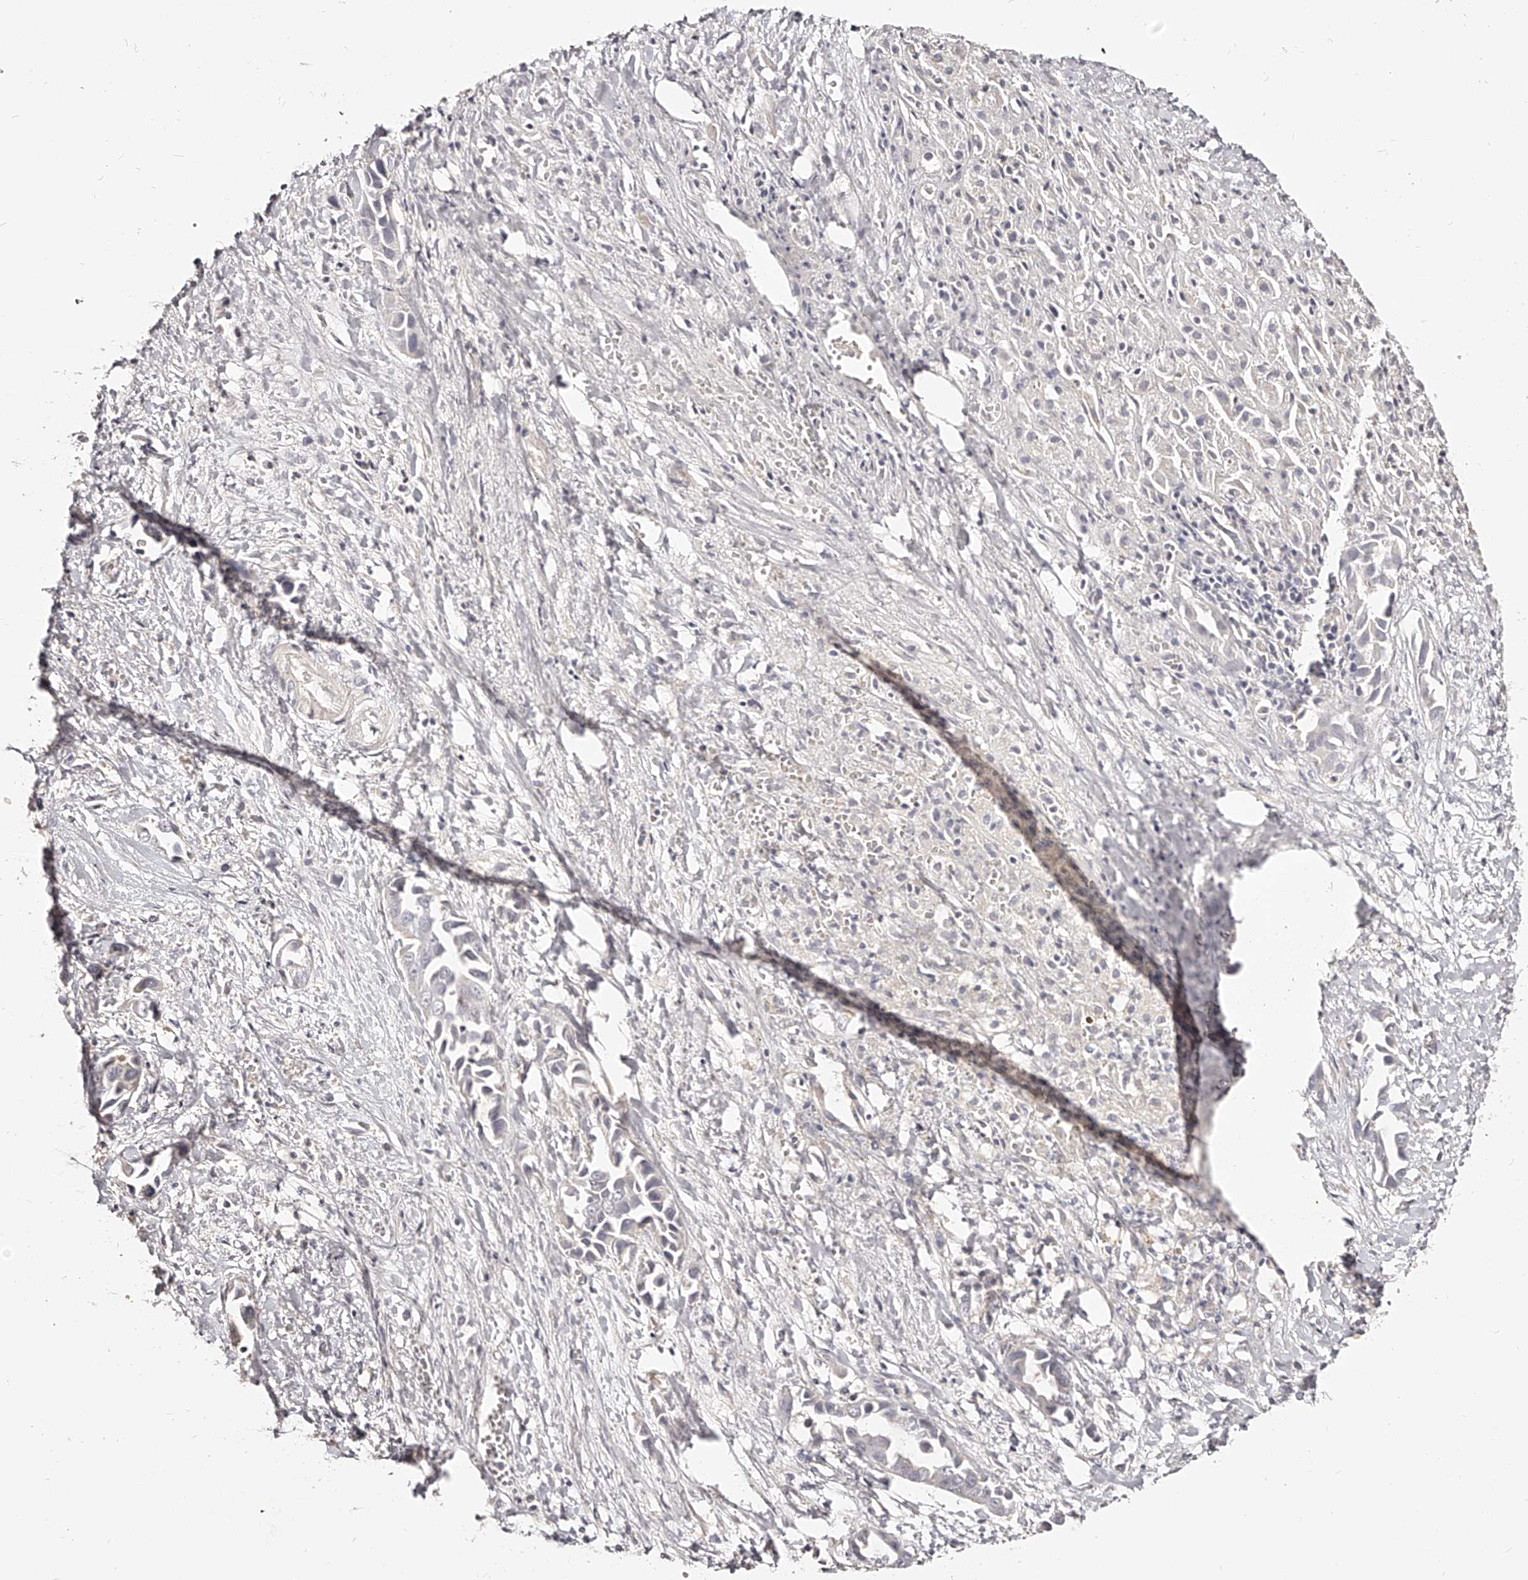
{"staining": {"intensity": "negative", "quantity": "none", "location": "none"}, "tissue": "liver cancer", "cell_type": "Tumor cells", "image_type": "cancer", "snomed": [{"axis": "morphology", "description": "Cholangiocarcinoma"}, {"axis": "topography", "description": "Liver"}], "caption": "Liver cholangiocarcinoma was stained to show a protein in brown. There is no significant positivity in tumor cells. (Brightfield microscopy of DAB immunohistochemistry at high magnification).", "gene": "ZNF789", "patient": {"sex": "female", "age": 52}}